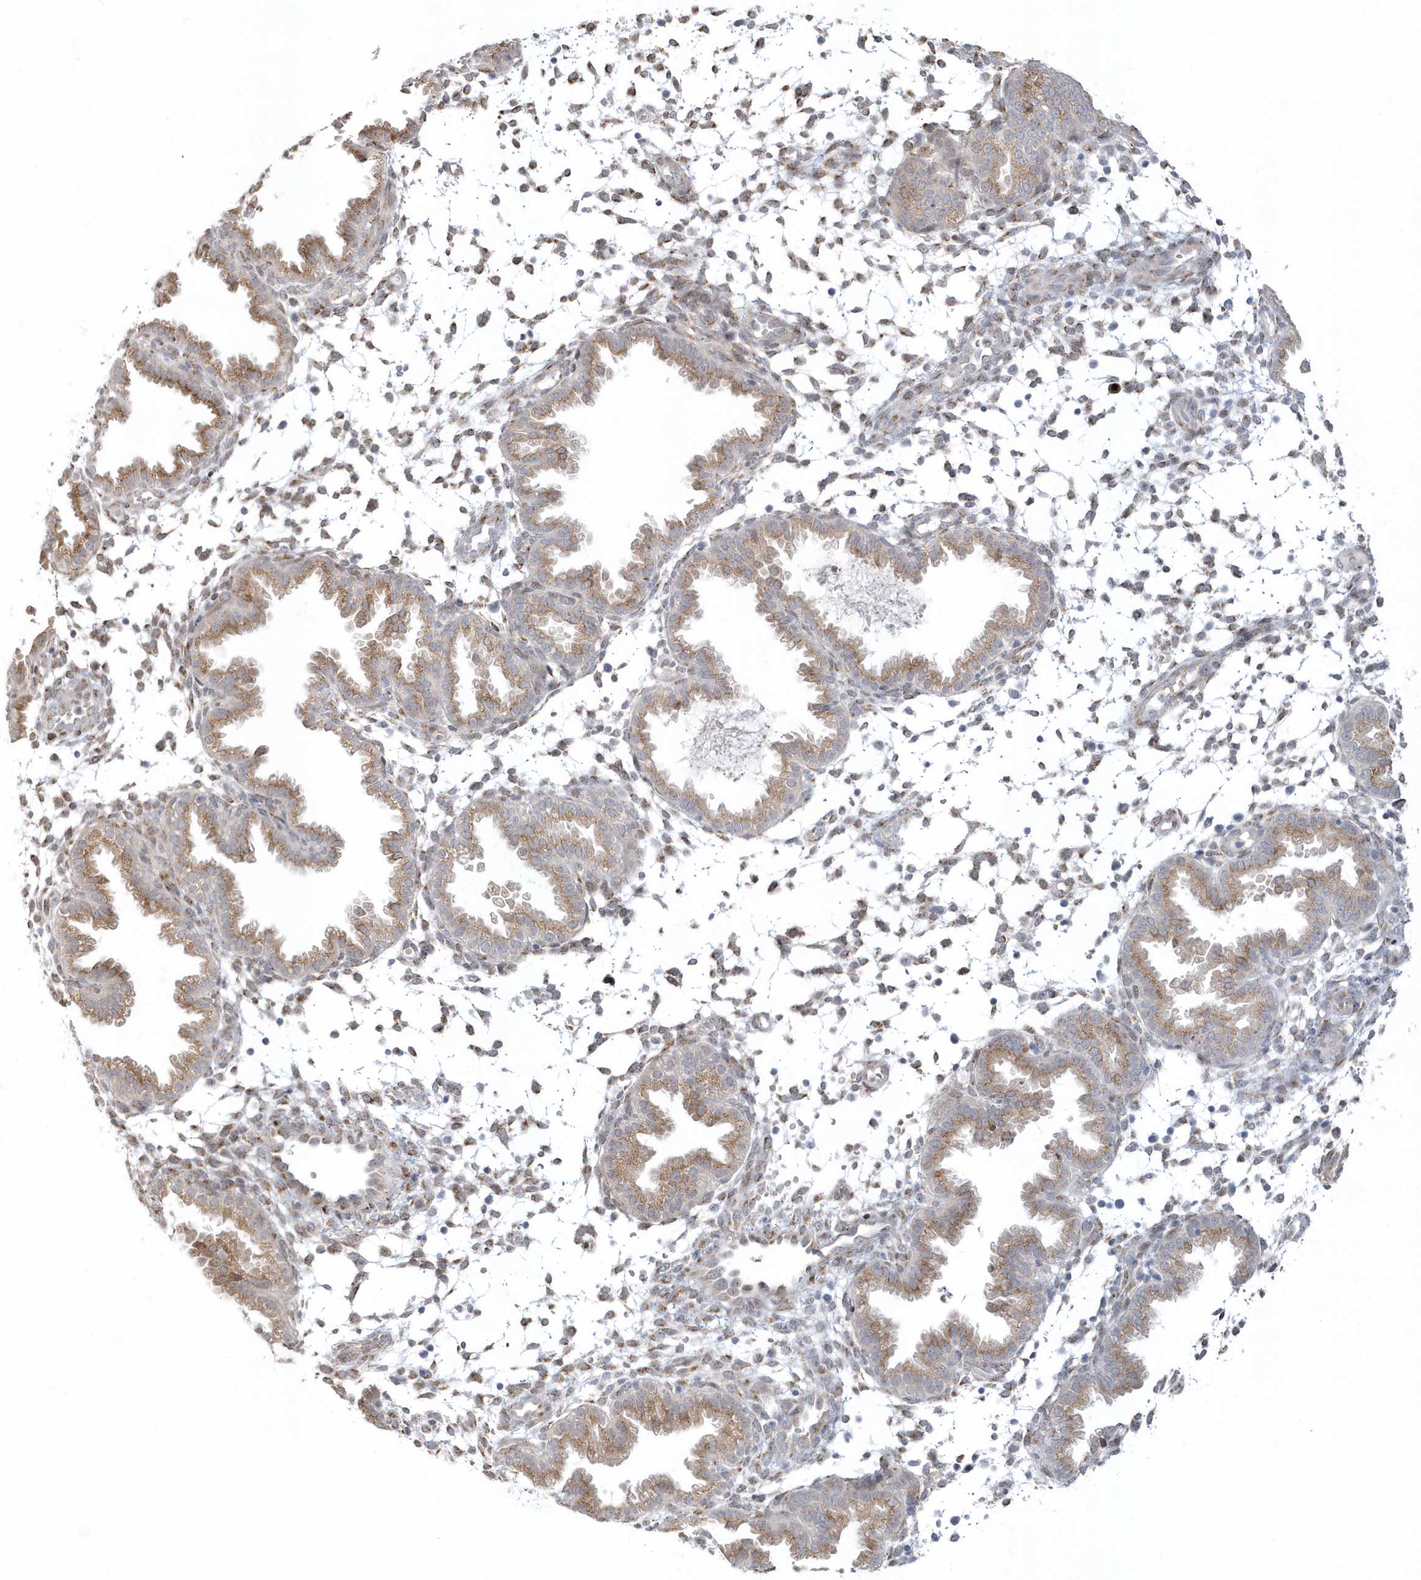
{"staining": {"intensity": "weak", "quantity": "<25%", "location": "cytoplasmic/membranous"}, "tissue": "endometrium", "cell_type": "Cells in endometrial stroma", "image_type": "normal", "snomed": [{"axis": "morphology", "description": "Normal tissue, NOS"}, {"axis": "topography", "description": "Endometrium"}], "caption": "This is an immunohistochemistry (IHC) micrograph of benign endometrium. There is no expression in cells in endometrial stroma.", "gene": "DHFR", "patient": {"sex": "female", "age": 33}}